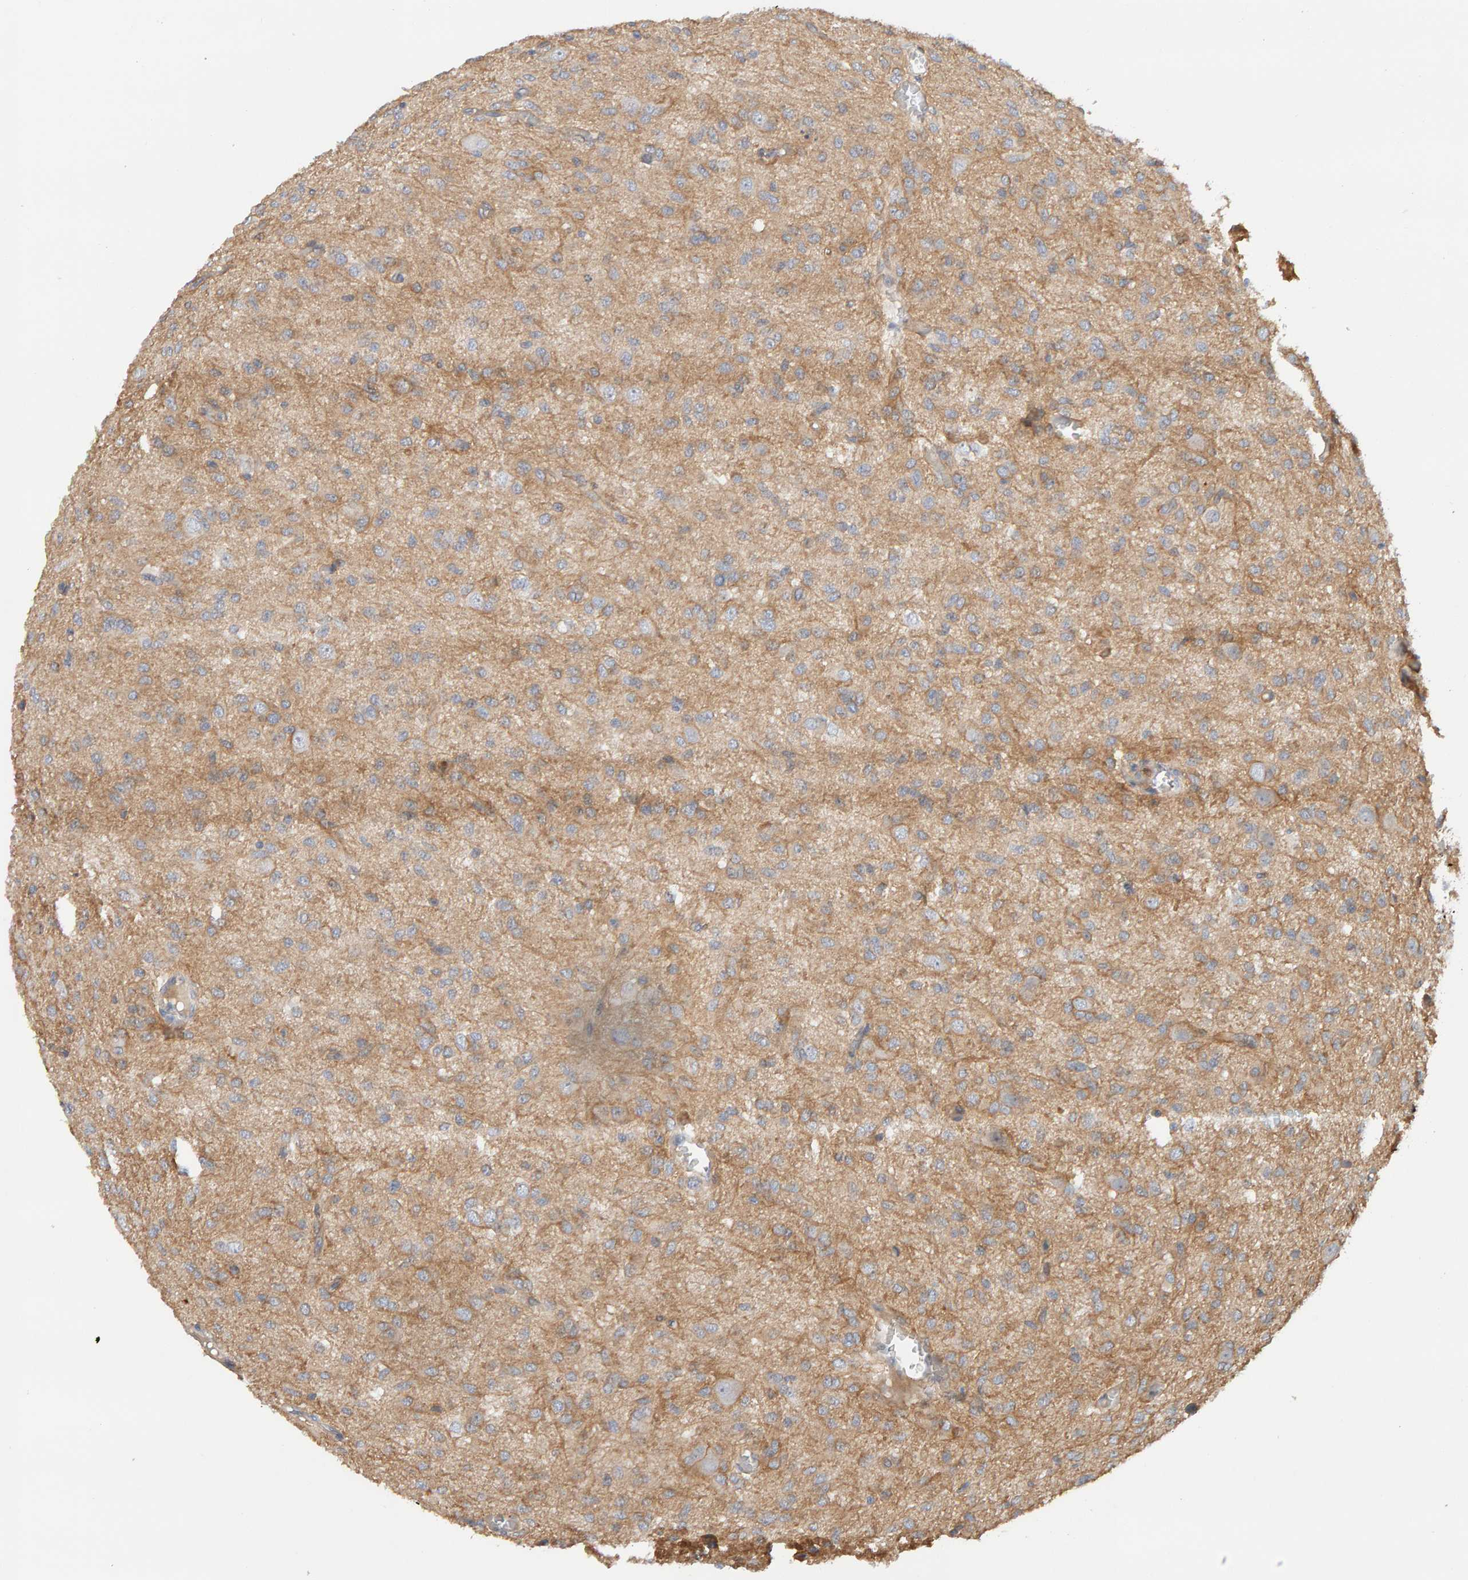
{"staining": {"intensity": "negative", "quantity": "none", "location": "none"}, "tissue": "glioma", "cell_type": "Tumor cells", "image_type": "cancer", "snomed": [{"axis": "morphology", "description": "Glioma, malignant, High grade"}, {"axis": "topography", "description": "Brain"}], "caption": "Immunohistochemical staining of human malignant glioma (high-grade) shows no significant staining in tumor cells.", "gene": "PPP1R16A", "patient": {"sex": "female", "age": 59}}